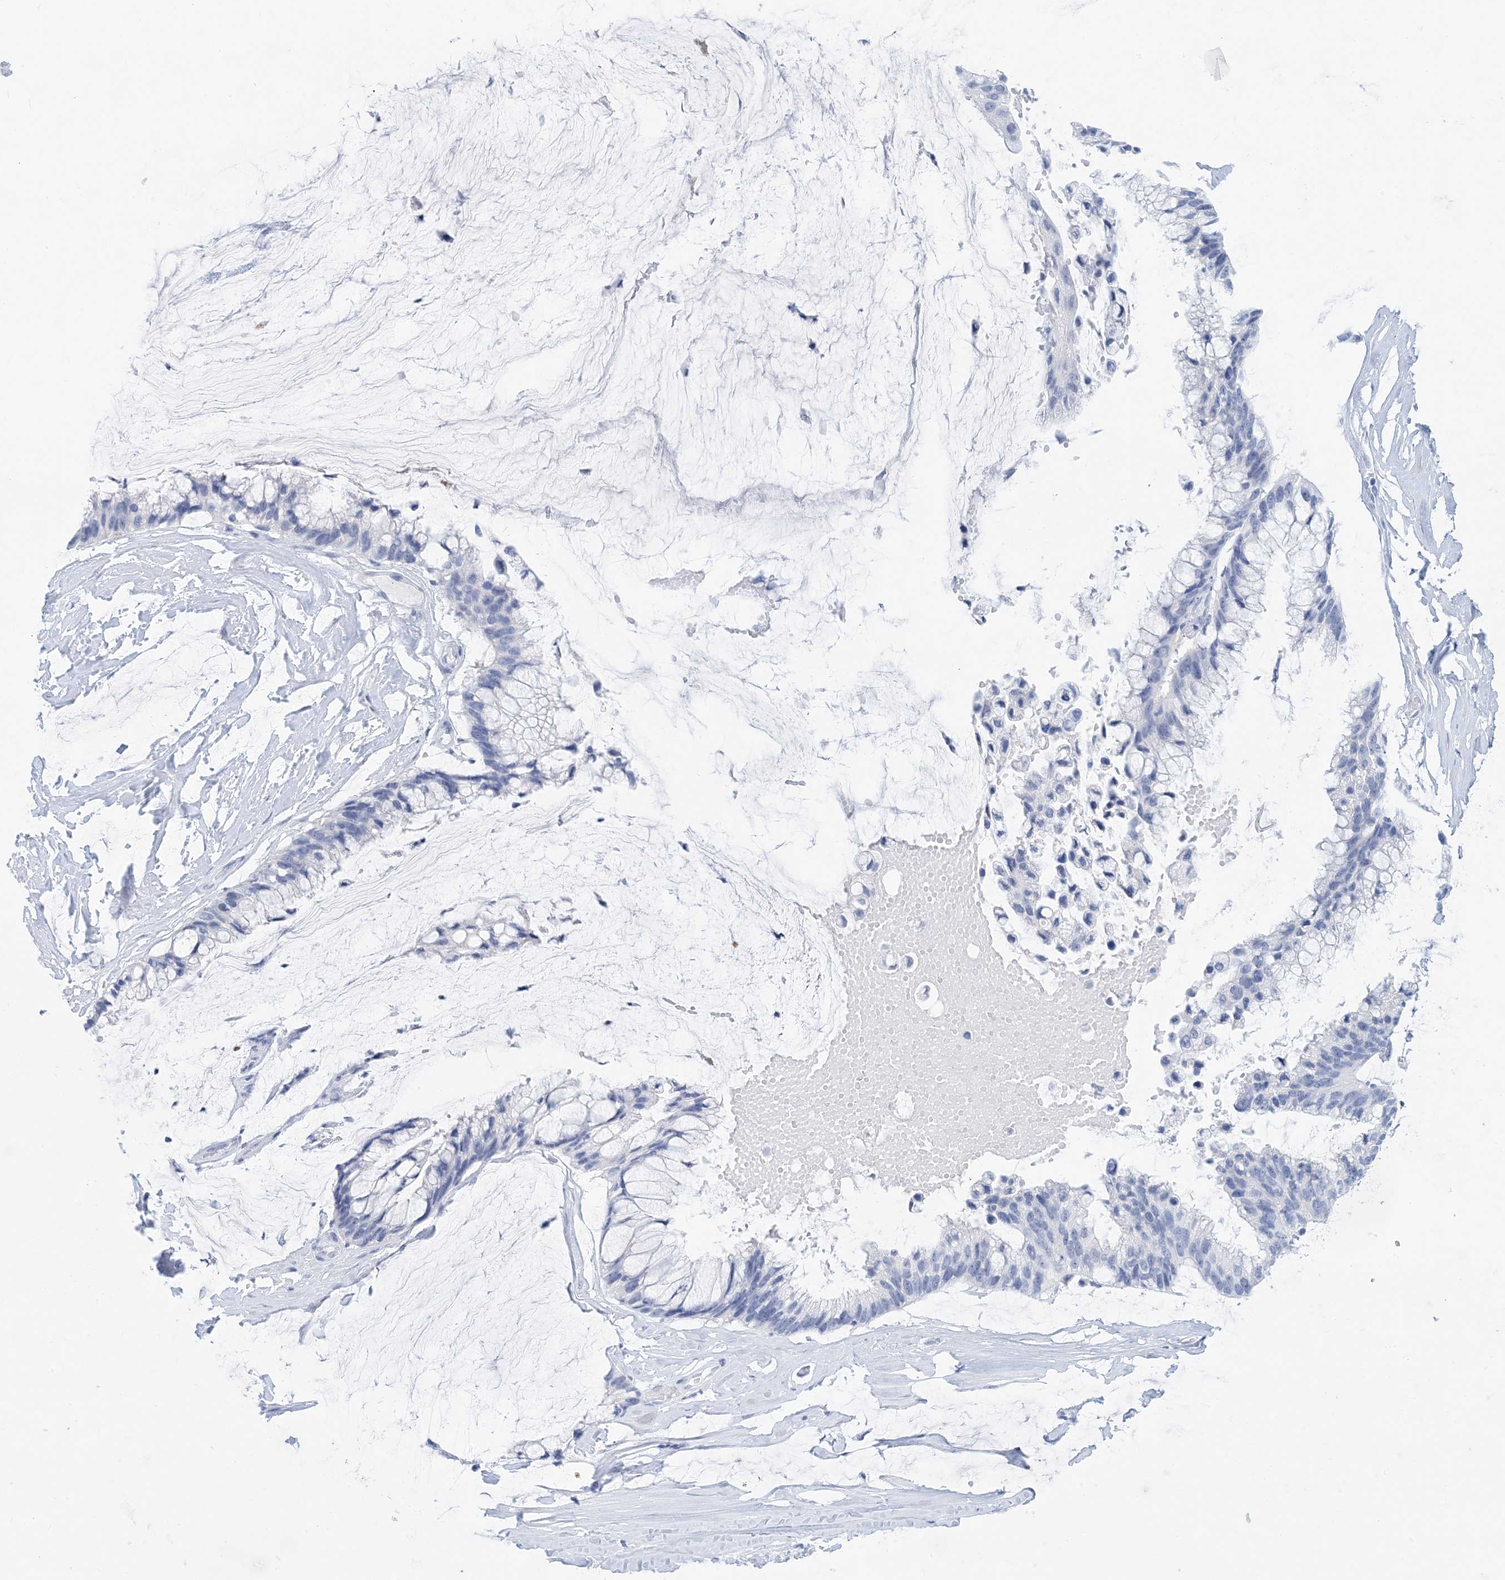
{"staining": {"intensity": "negative", "quantity": "none", "location": "none"}, "tissue": "ovarian cancer", "cell_type": "Tumor cells", "image_type": "cancer", "snomed": [{"axis": "morphology", "description": "Cystadenocarcinoma, mucinous, NOS"}, {"axis": "topography", "description": "Ovary"}], "caption": "IHC micrograph of neoplastic tissue: human ovarian cancer stained with DAB reveals no significant protein staining in tumor cells.", "gene": "SH3YL1", "patient": {"sex": "female", "age": 39}}